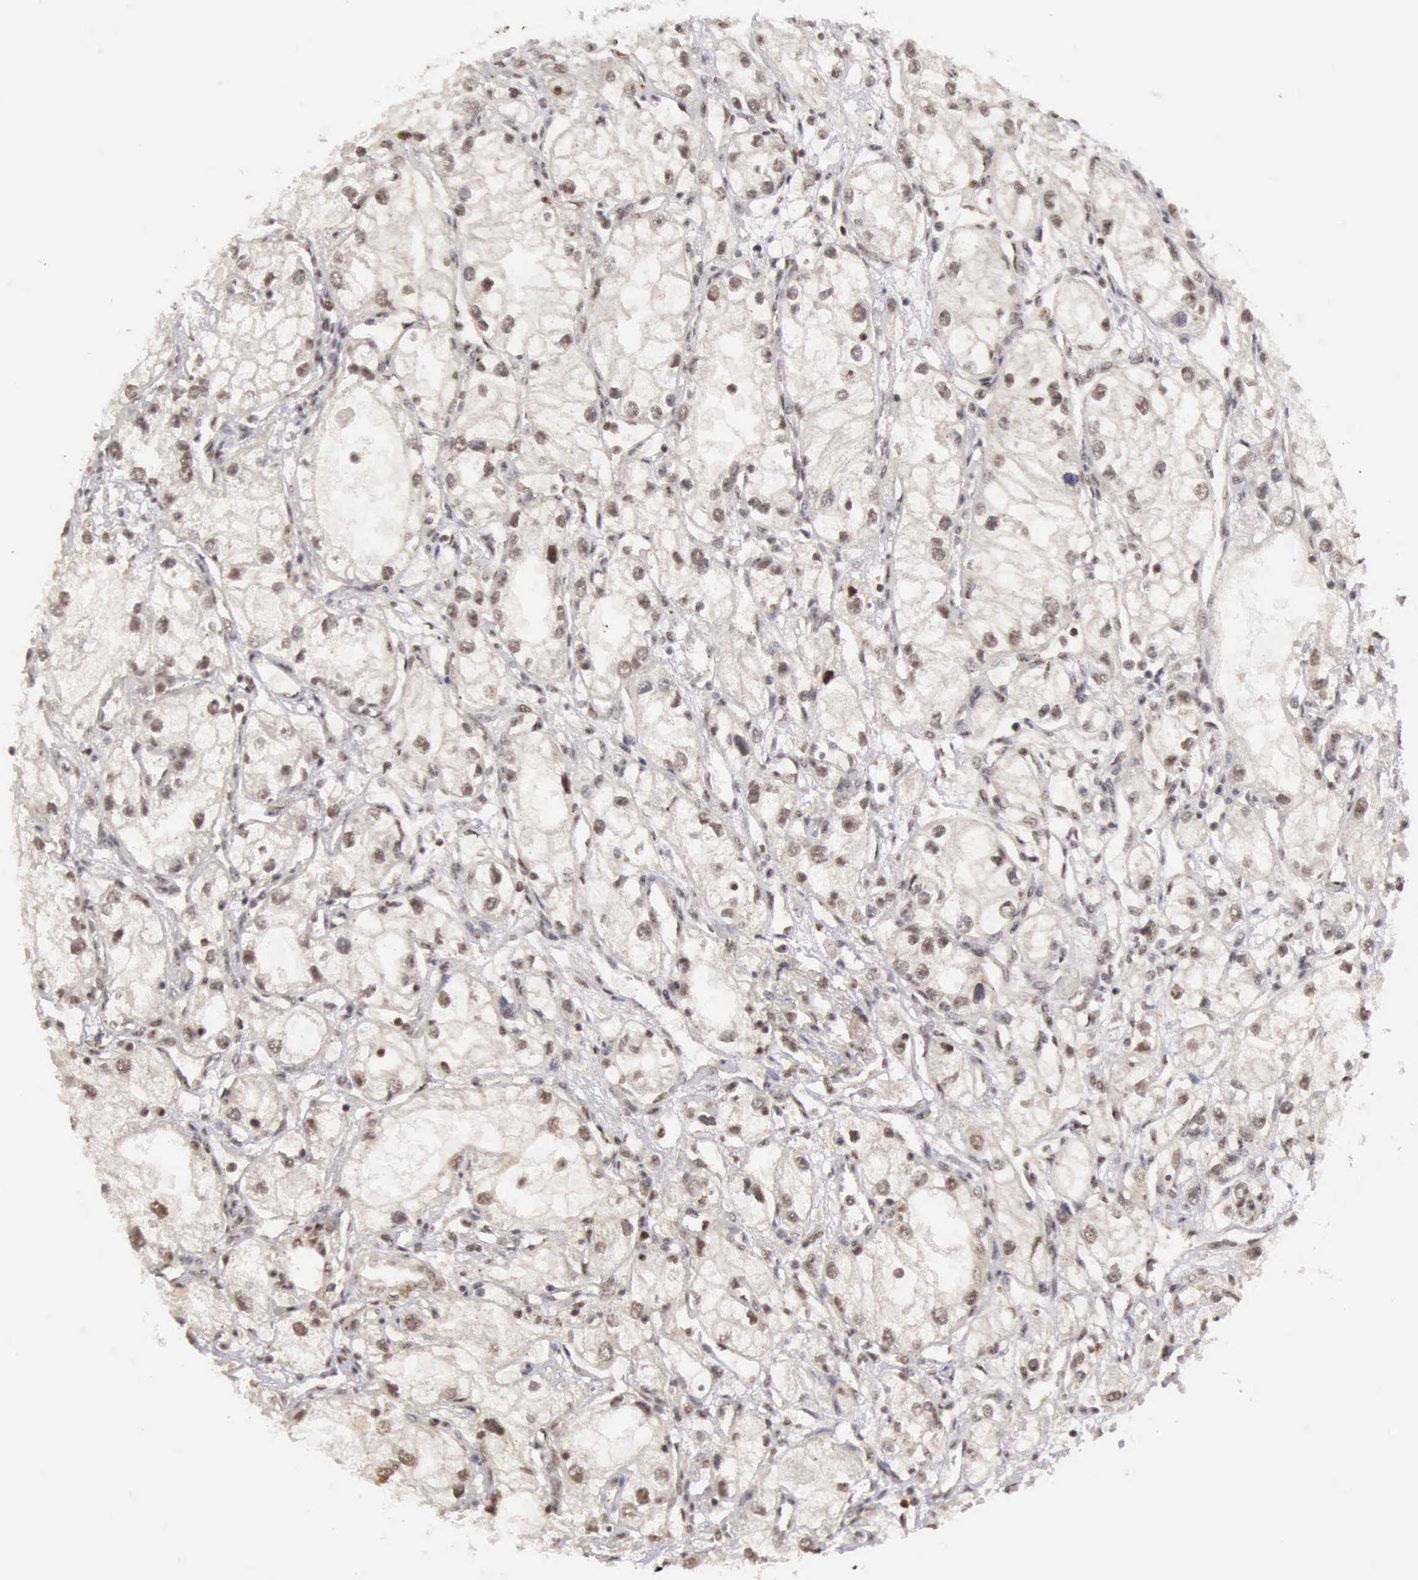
{"staining": {"intensity": "weak", "quantity": "25%-75%", "location": "nuclear"}, "tissue": "renal cancer", "cell_type": "Tumor cells", "image_type": "cancer", "snomed": [{"axis": "morphology", "description": "Adenocarcinoma, NOS"}, {"axis": "topography", "description": "Kidney"}], "caption": "This is an image of immunohistochemistry (IHC) staining of renal cancer (adenocarcinoma), which shows weak staining in the nuclear of tumor cells.", "gene": "CDKN2A", "patient": {"sex": "male", "age": 57}}